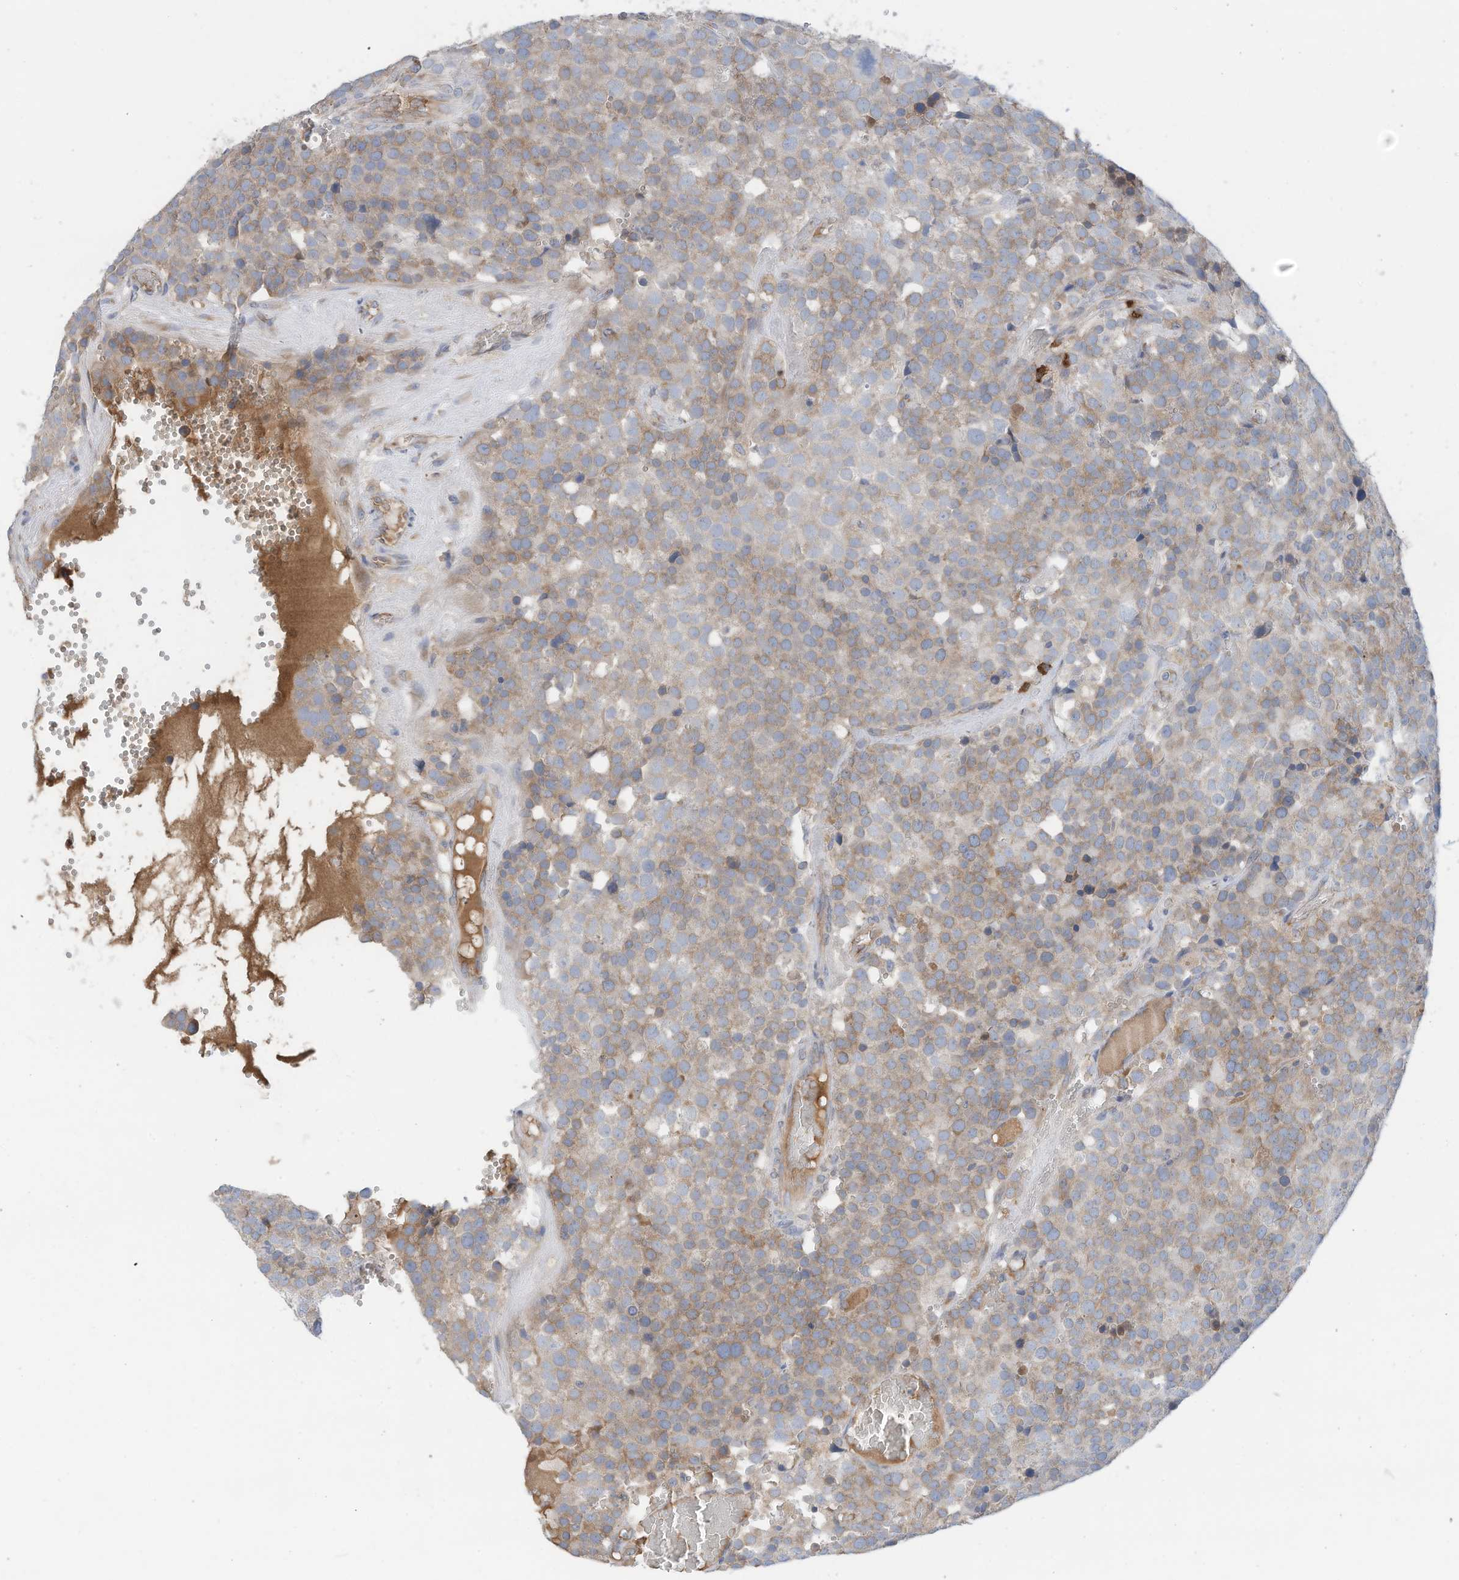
{"staining": {"intensity": "moderate", "quantity": "25%-75%", "location": "cytoplasmic/membranous"}, "tissue": "testis cancer", "cell_type": "Tumor cells", "image_type": "cancer", "snomed": [{"axis": "morphology", "description": "Seminoma, NOS"}, {"axis": "topography", "description": "Testis"}], "caption": "High-magnification brightfield microscopy of testis cancer stained with DAB (brown) and counterstained with hematoxylin (blue). tumor cells exhibit moderate cytoplasmic/membranous expression is present in approximately25%-75% of cells.", "gene": "SLC5A11", "patient": {"sex": "male", "age": 71}}